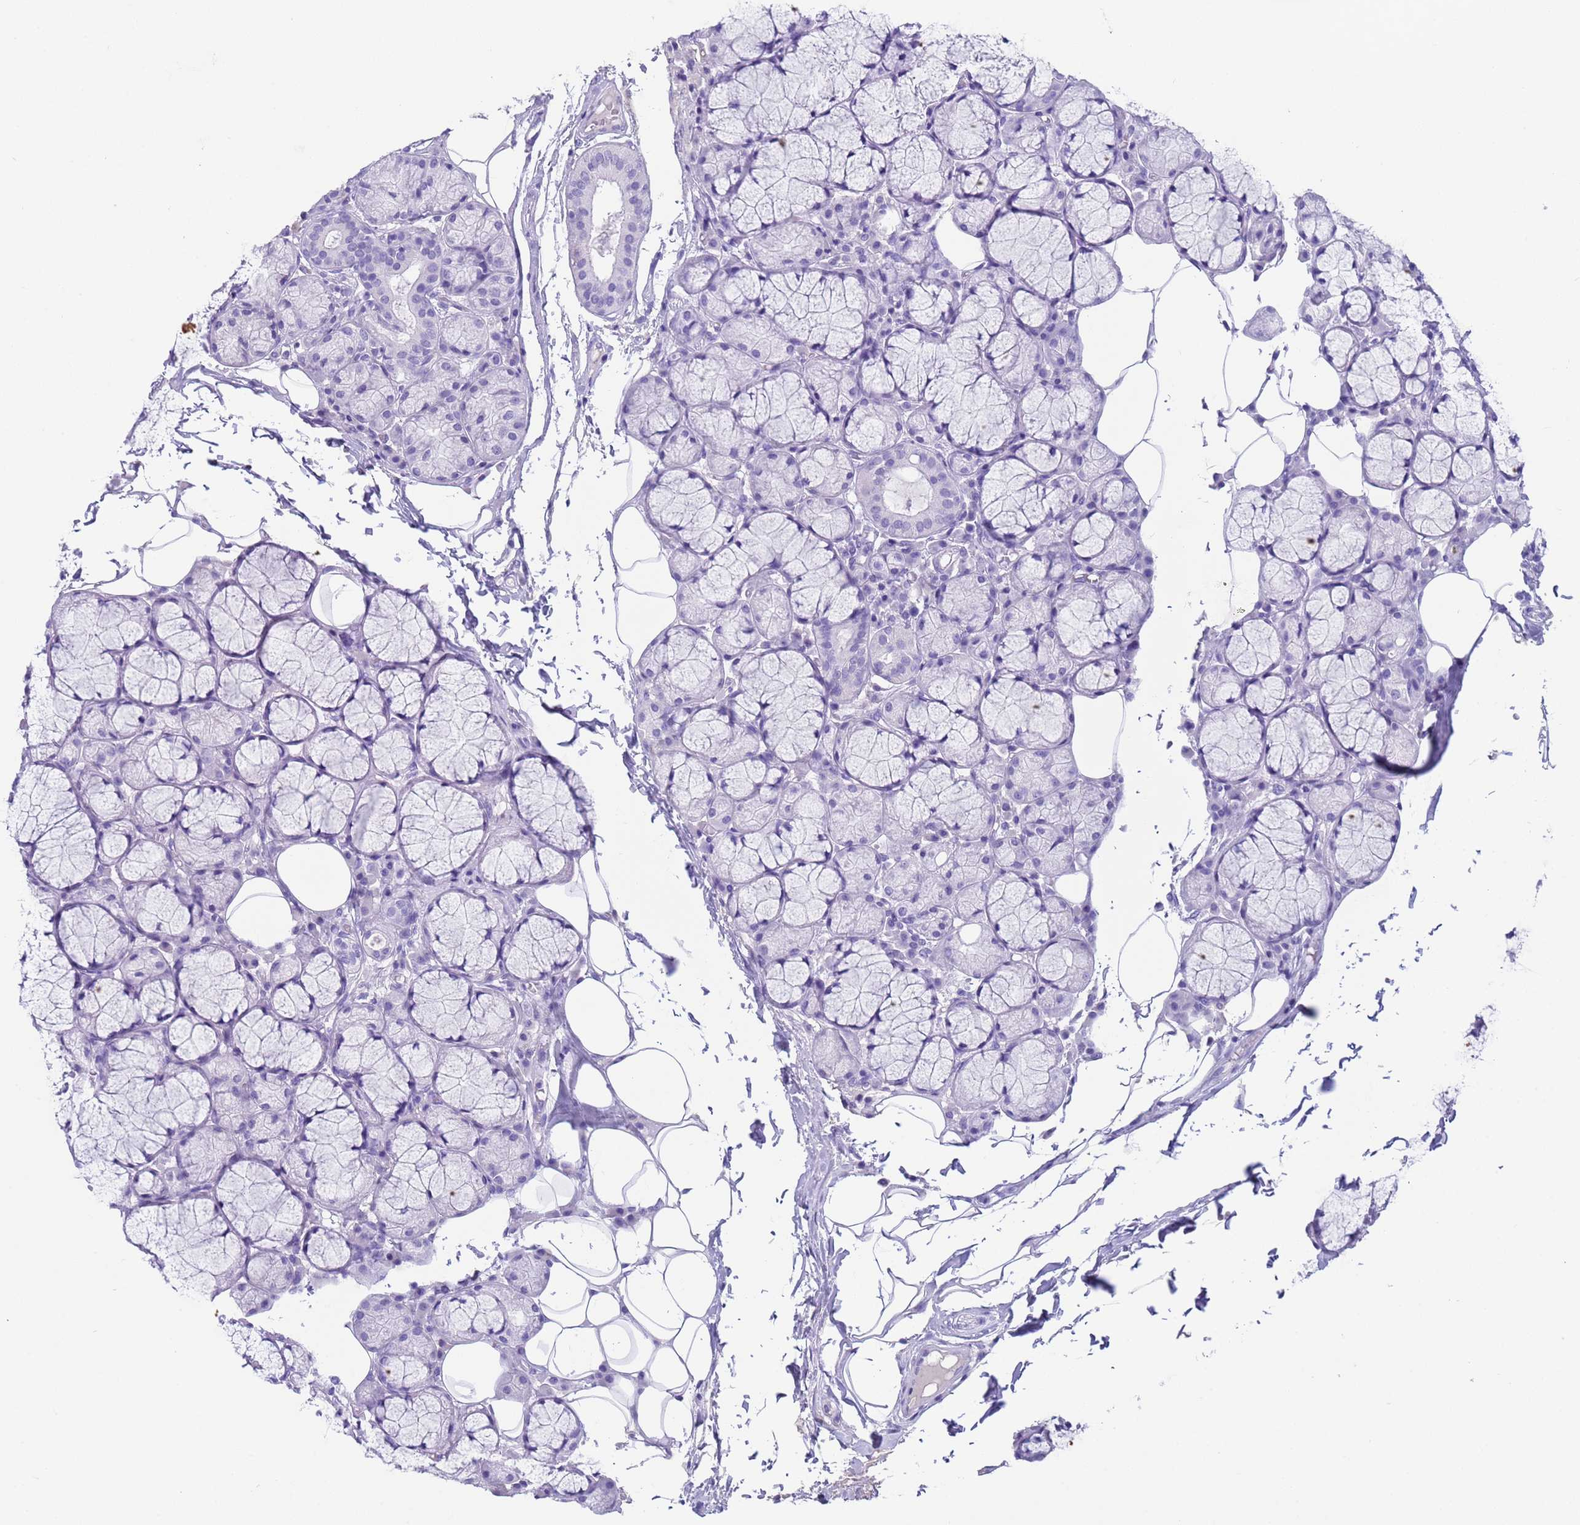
{"staining": {"intensity": "negative", "quantity": "none", "location": "none"}, "tissue": "oral mucosa", "cell_type": "Squamous epithelial cells", "image_type": "normal", "snomed": [{"axis": "morphology", "description": "Normal tissue, NOS"}, {"axis": "topography", "description": "Skeletal muscle"}, {"axis": "topography", "description": "Oral tissue"}, {"axis": "topography", "description": "Salivary gland"}, {"axis": "topography", "description": "Peripheral nerve tissue"}], "caption": "DAB immunohistochemical staining of normal oral mucosa exhibits no significant staining in squamous epithelial cells. (Immunohistochemistry, brightfield microscopy, high magnification).", "gene": "CKM", "patient": {"sex": "male", "age": 54}}